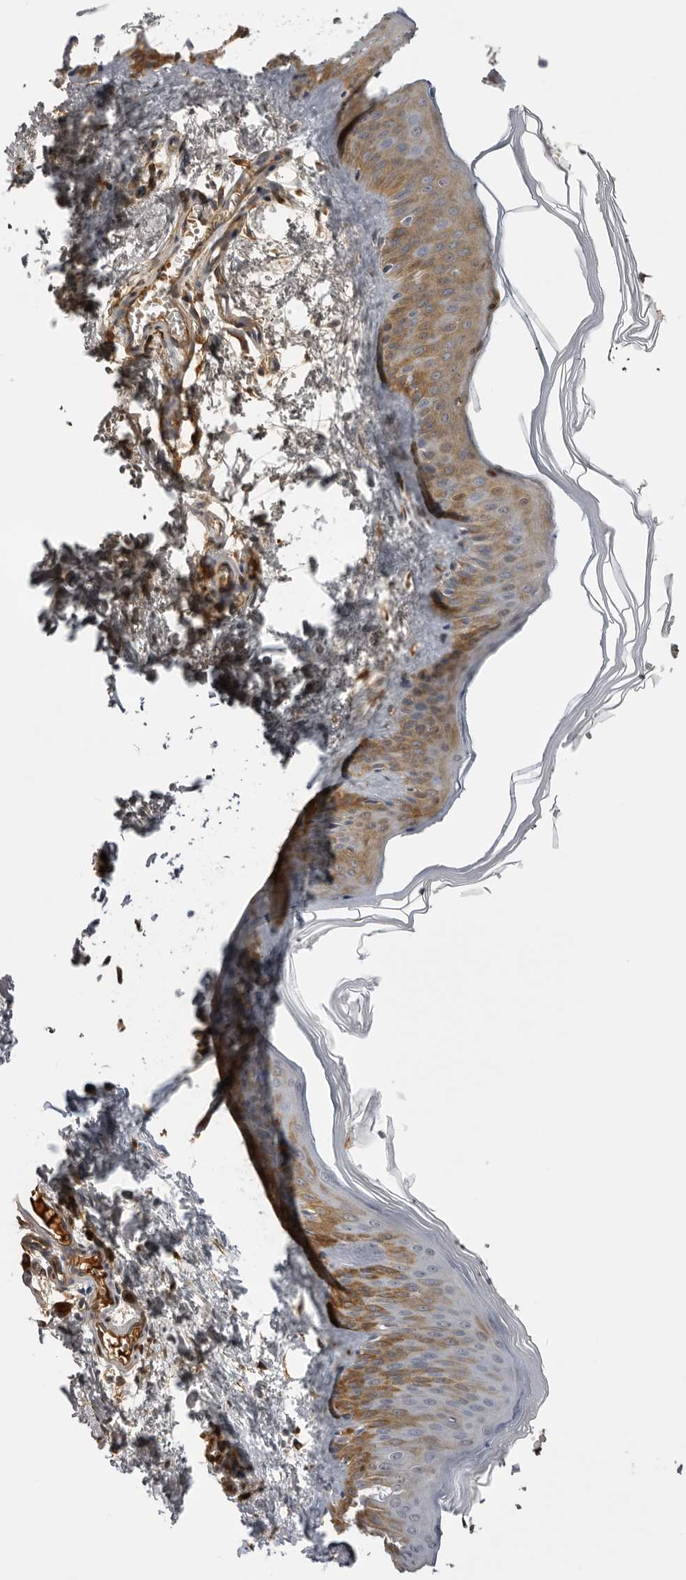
{"staining": {"intensity": "moderate", "quantity": ">75%", "location": "cytoplasmic/membranous"}, "tissue": "skin", "cell_type": "Fibroblasts", "image_type": "normal", "snomed": [{"axis": "morphology", "description": "Normal tissue, NOS"}, {"axis": "topography", "description": "Skin"}], "caption": "Protein expression analysis of normal human skin reveals moderate cytoplasmic/membranous staining in approximately >75% of fibroblasts. The staining was performed using DAB (3,3'-diaminobenzidine), with brown indicating positive protein expression. Nuclei are stained blue with hematoxylin.", "gene": "PLEKHF2", "patient": {"sex": "female", "age": 27}}